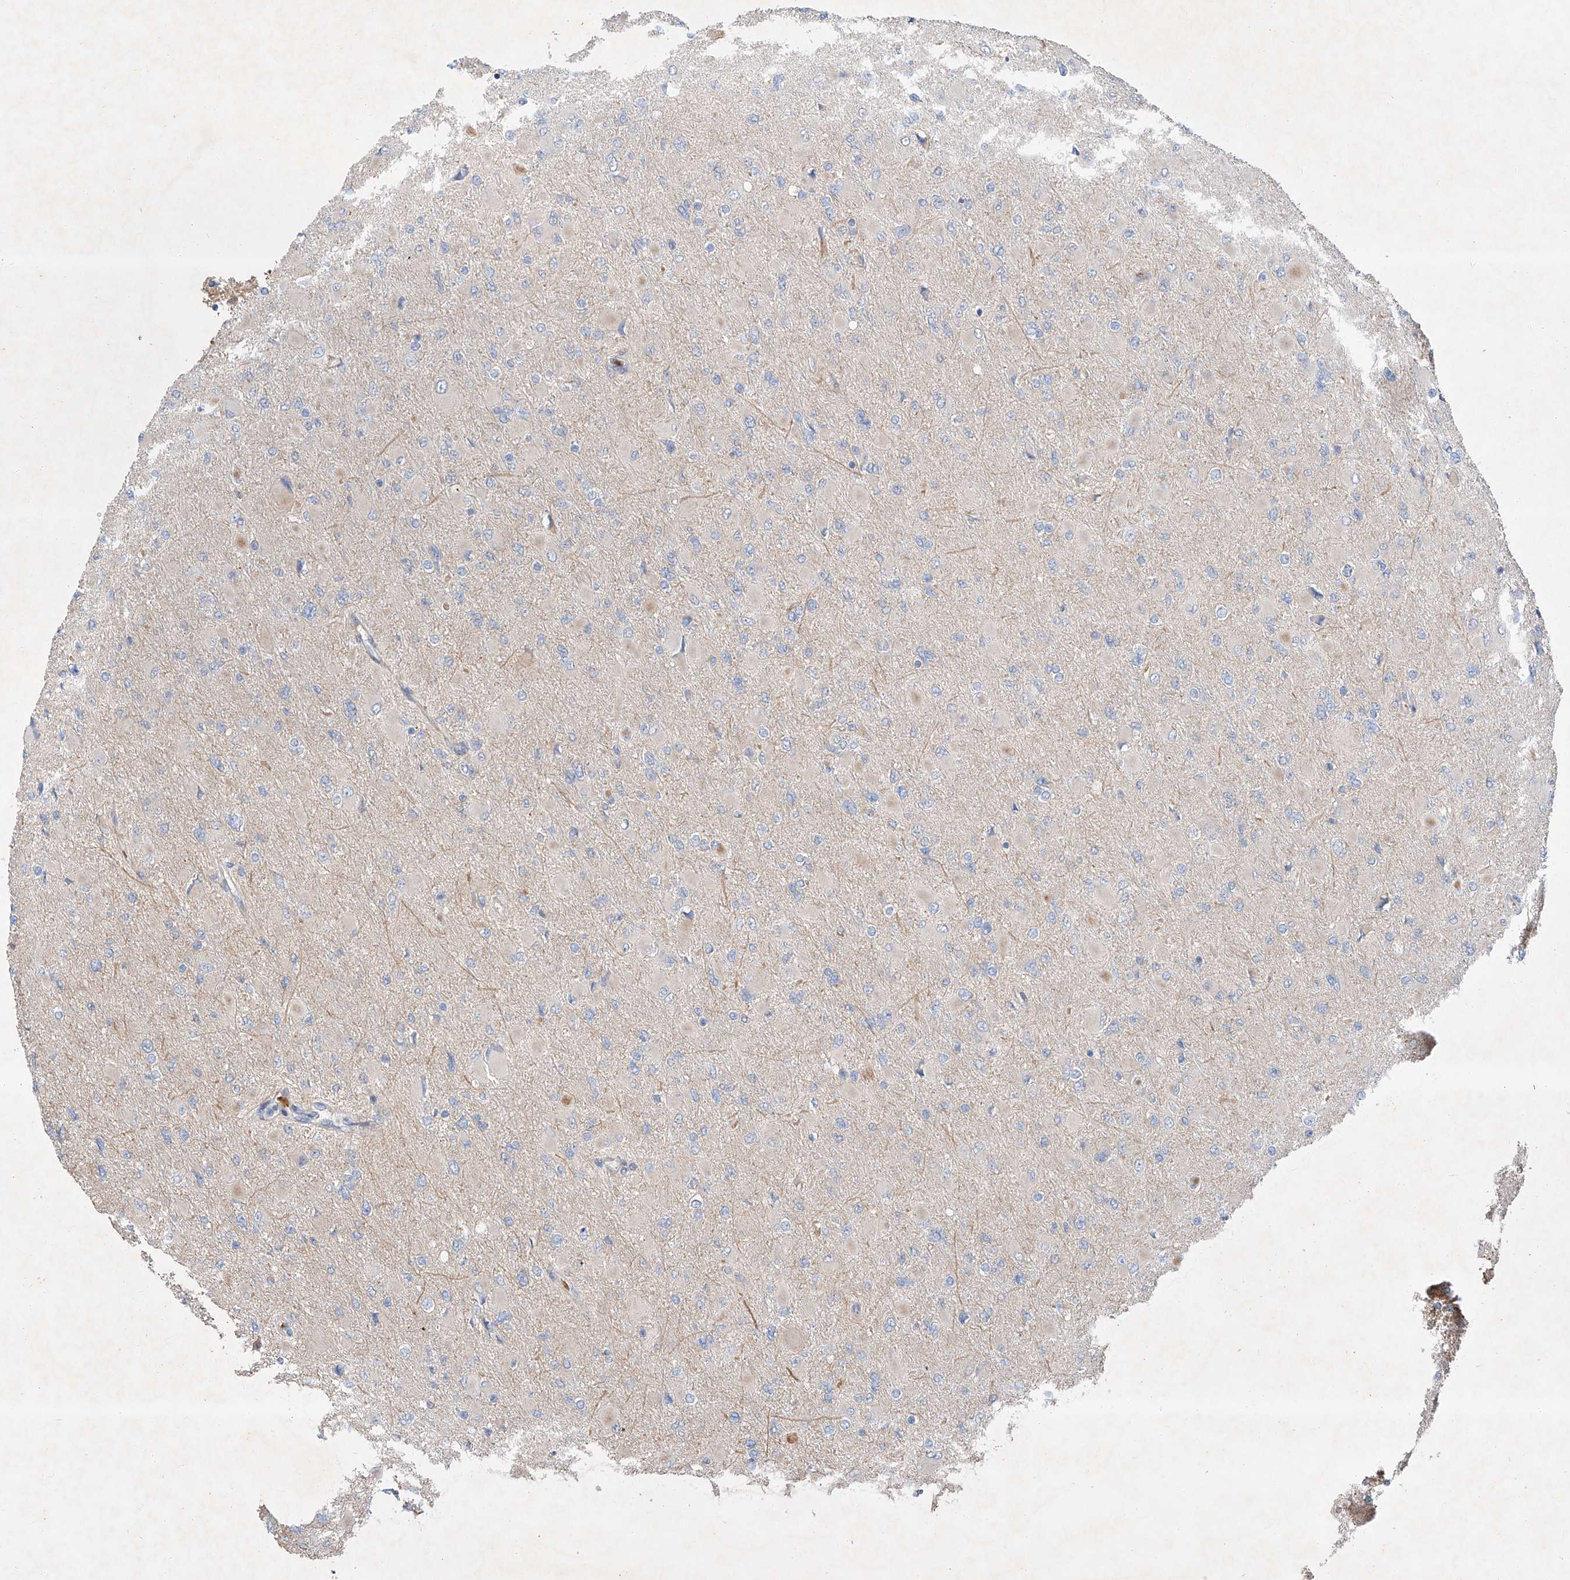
{"staining": {"intensity": "negative", "quantity": "none", "location": "none"}, "tissue": "glioma", "cell_type": "Tumor cells", "image_type": "cancer", "snomed": [{"axis": "morphology", "description": "Glioma, malignant, High grade"}, {"axis": "topography", "description": "Cerebral cortex"}], "caption": "Tumor cells are negative for brown protein staining in glioma.", "gene": "USF3", "patient": {"sex": "female", "age": 36}}